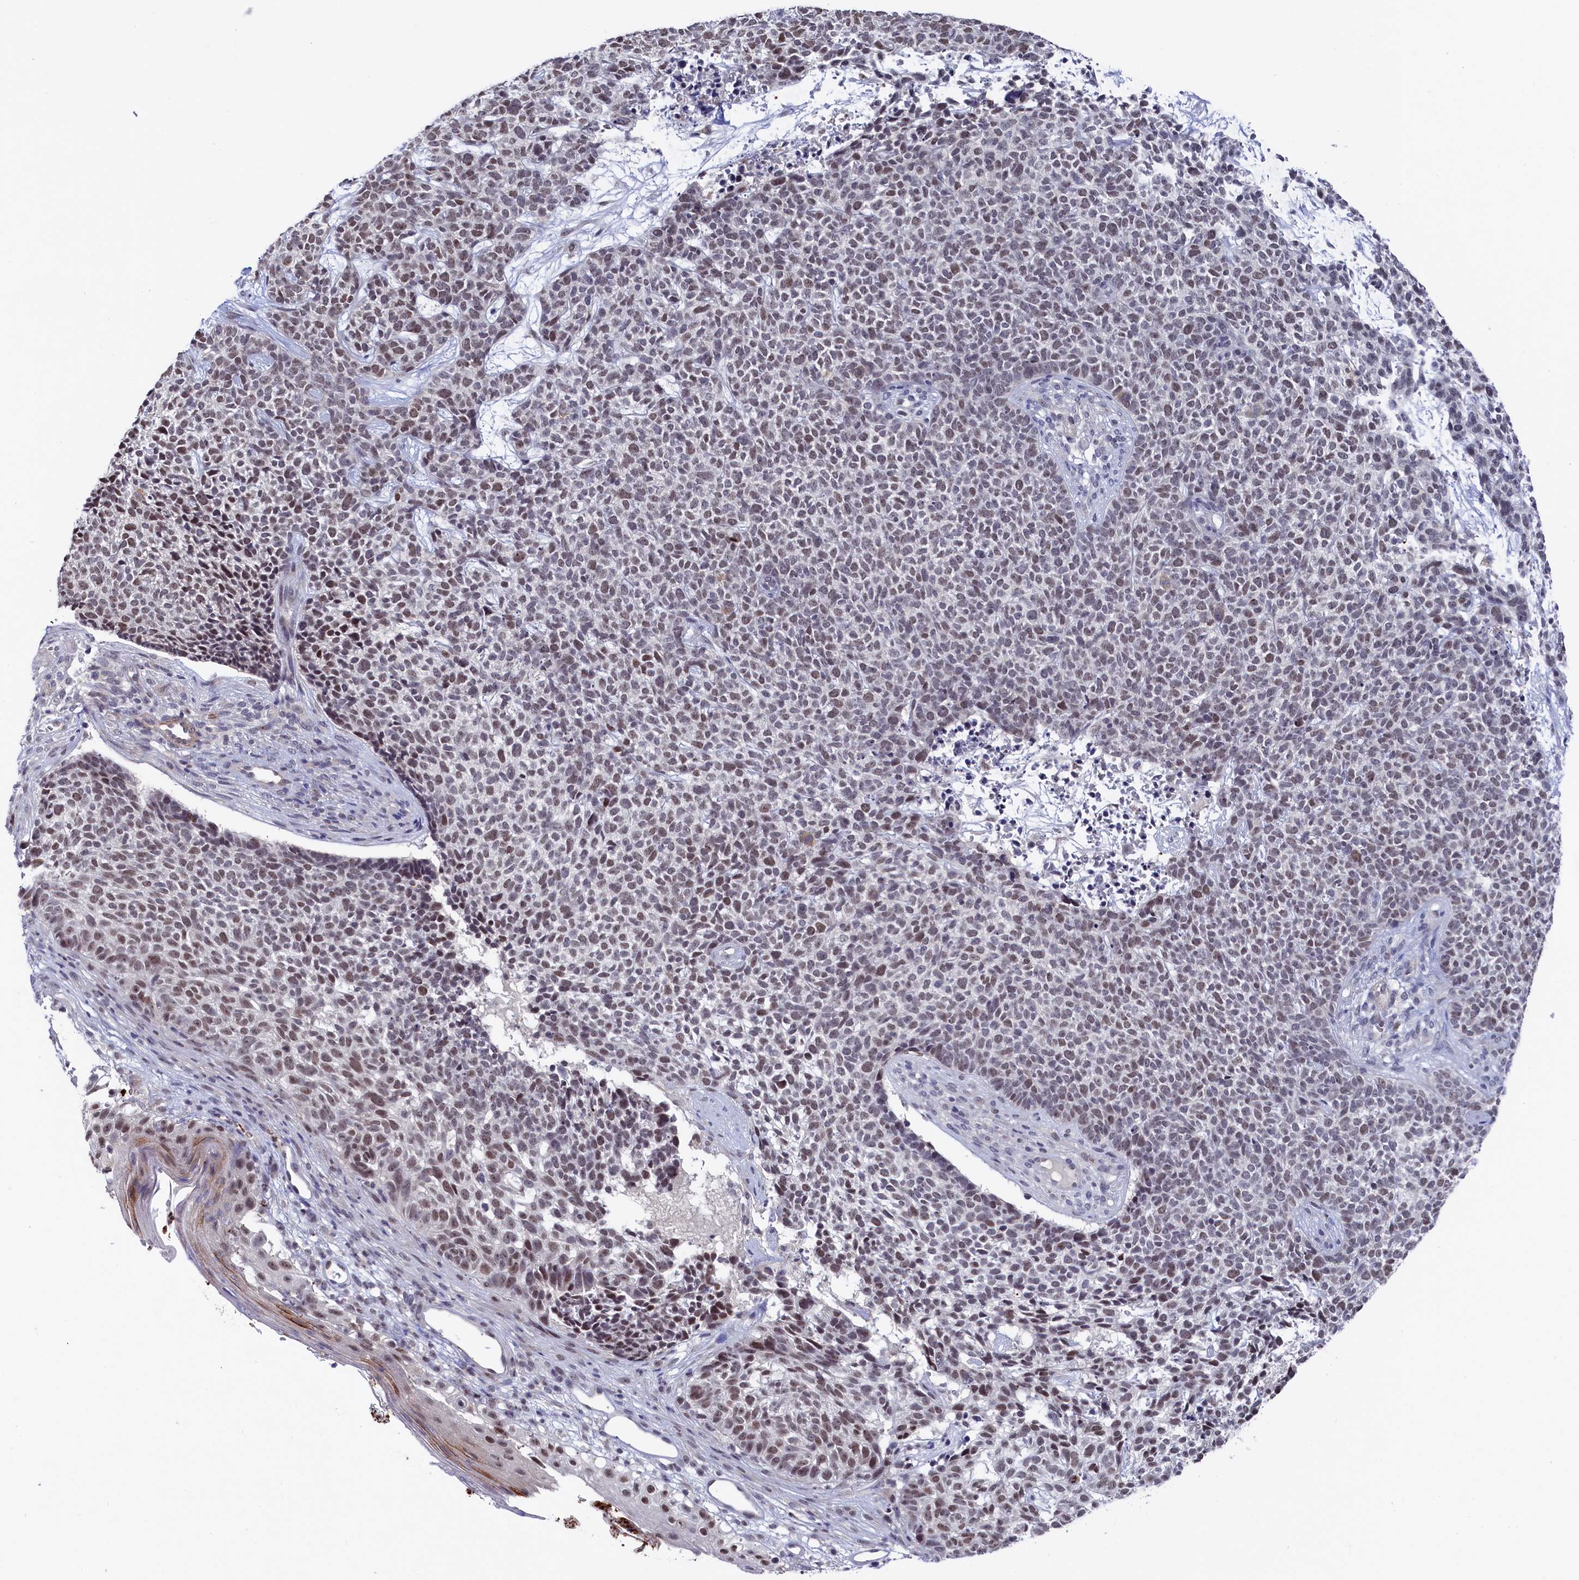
{"staining": {"intensity": "moderate", "quantity": ">75%", "location": "nuclear"}, "tissue": "skin cancer", "cell_type": "Tumor cells", "image_type": "cancer", "snomed": [{"axis": "morphology", "description": "Basal cell carcinoma"}, {"axis": "topography", "description": "Skin"}], "caption": "Skin basal cell carcinoma was stained to show a protein in brown. There is medium levels of moderate nuclear staining in about >75% of tumor cells. (Brightfield microscopy of DAB IHC at high magnification).", "gene": "TIGD4", "patient": {"sex": "female", "age": 84}}